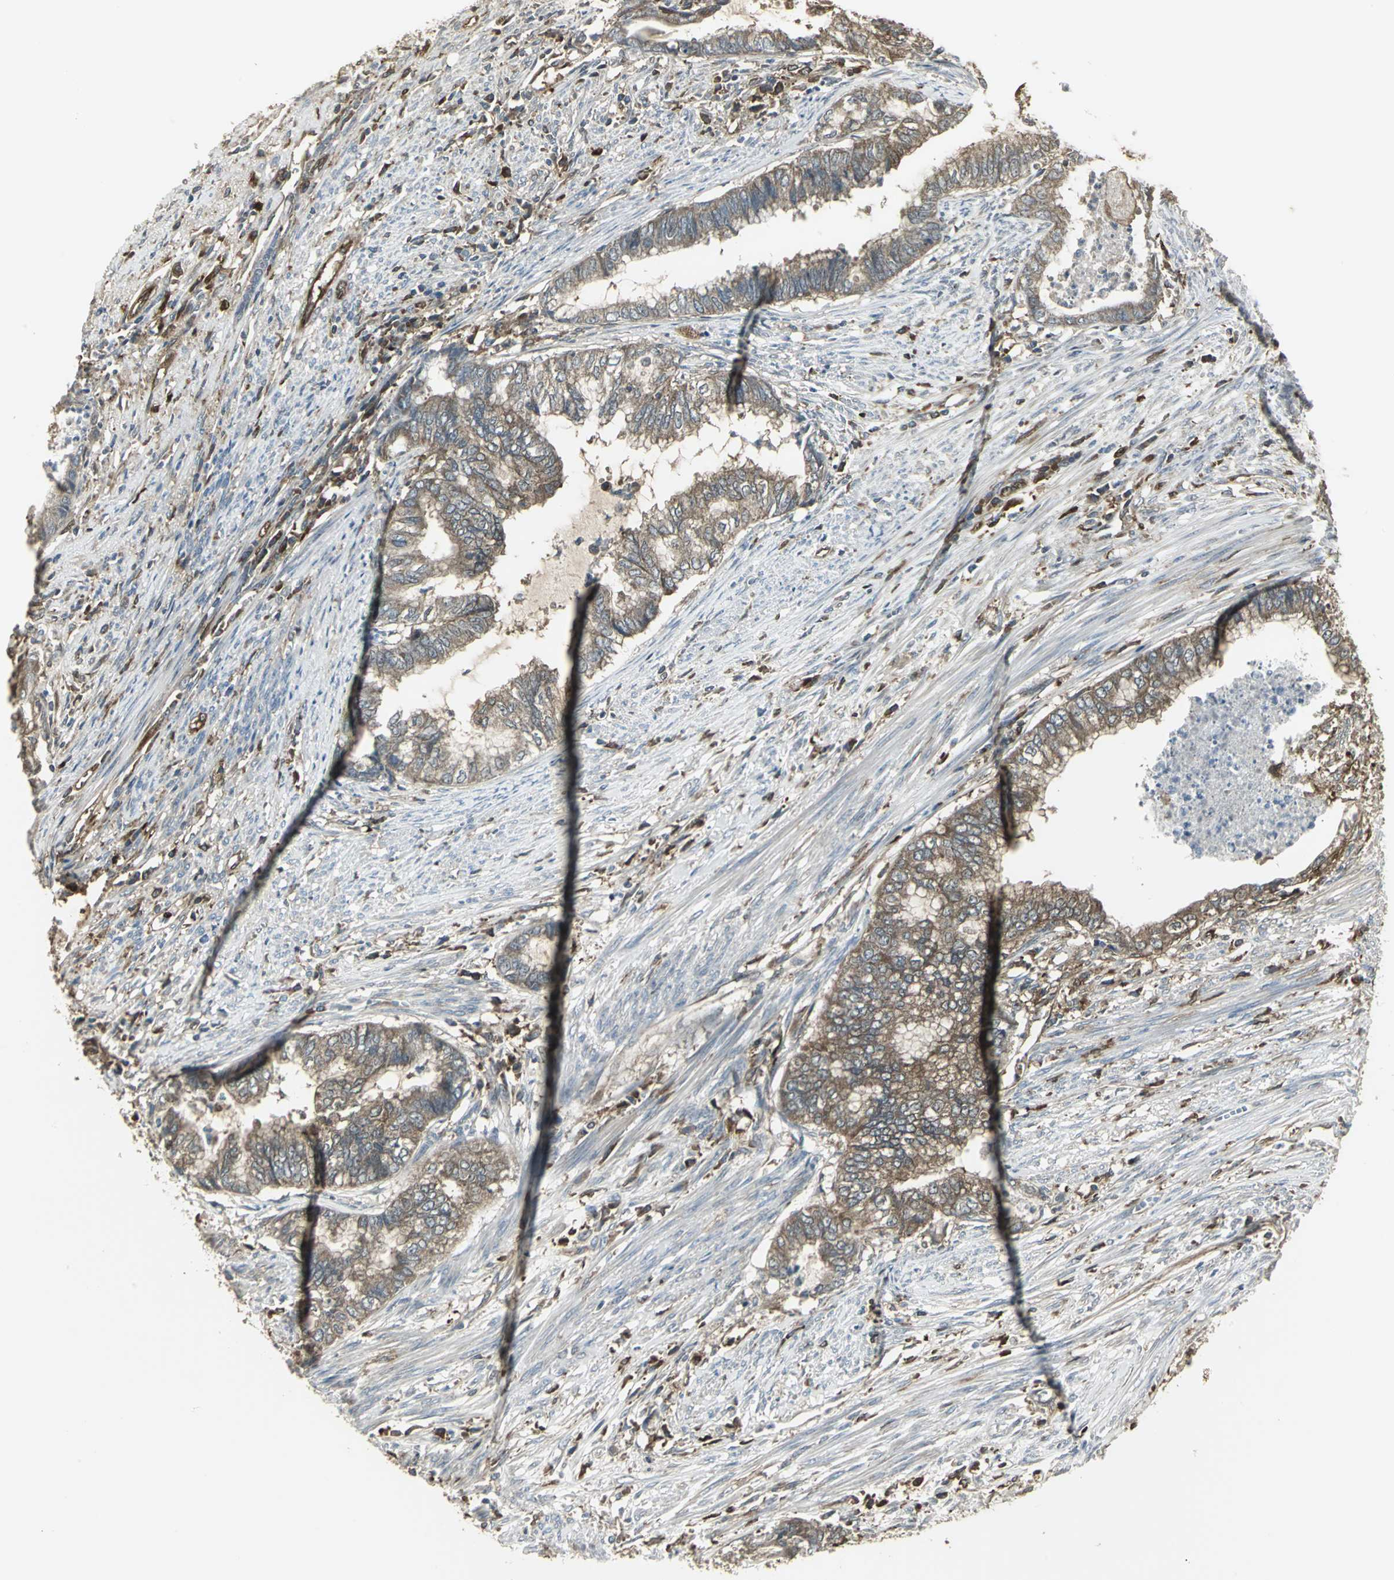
{"staining": {"intensity": "moderate", "quantity": ">75%", "location": "cytoplasmic/membranous"}, "tissue": "endometrial cancer", "cell_type": "Tumor cells", "image_type": "cancer", "snomed": [{"axis": "morphology", "description": "Adenocarcinoma, NOS"}, {"axis": "topography", "description": "Endometrium"}], "caption": "Immunohistochemistry (IHC) micrograph of human endometrial cancer stained for a protein (brown), which displays medium levels of moderate cytoplasmic/membranous expression in about >75% of tumor cells.", "gene": "PRXL2B", "patient": {"sex": "female", "age": 79}}